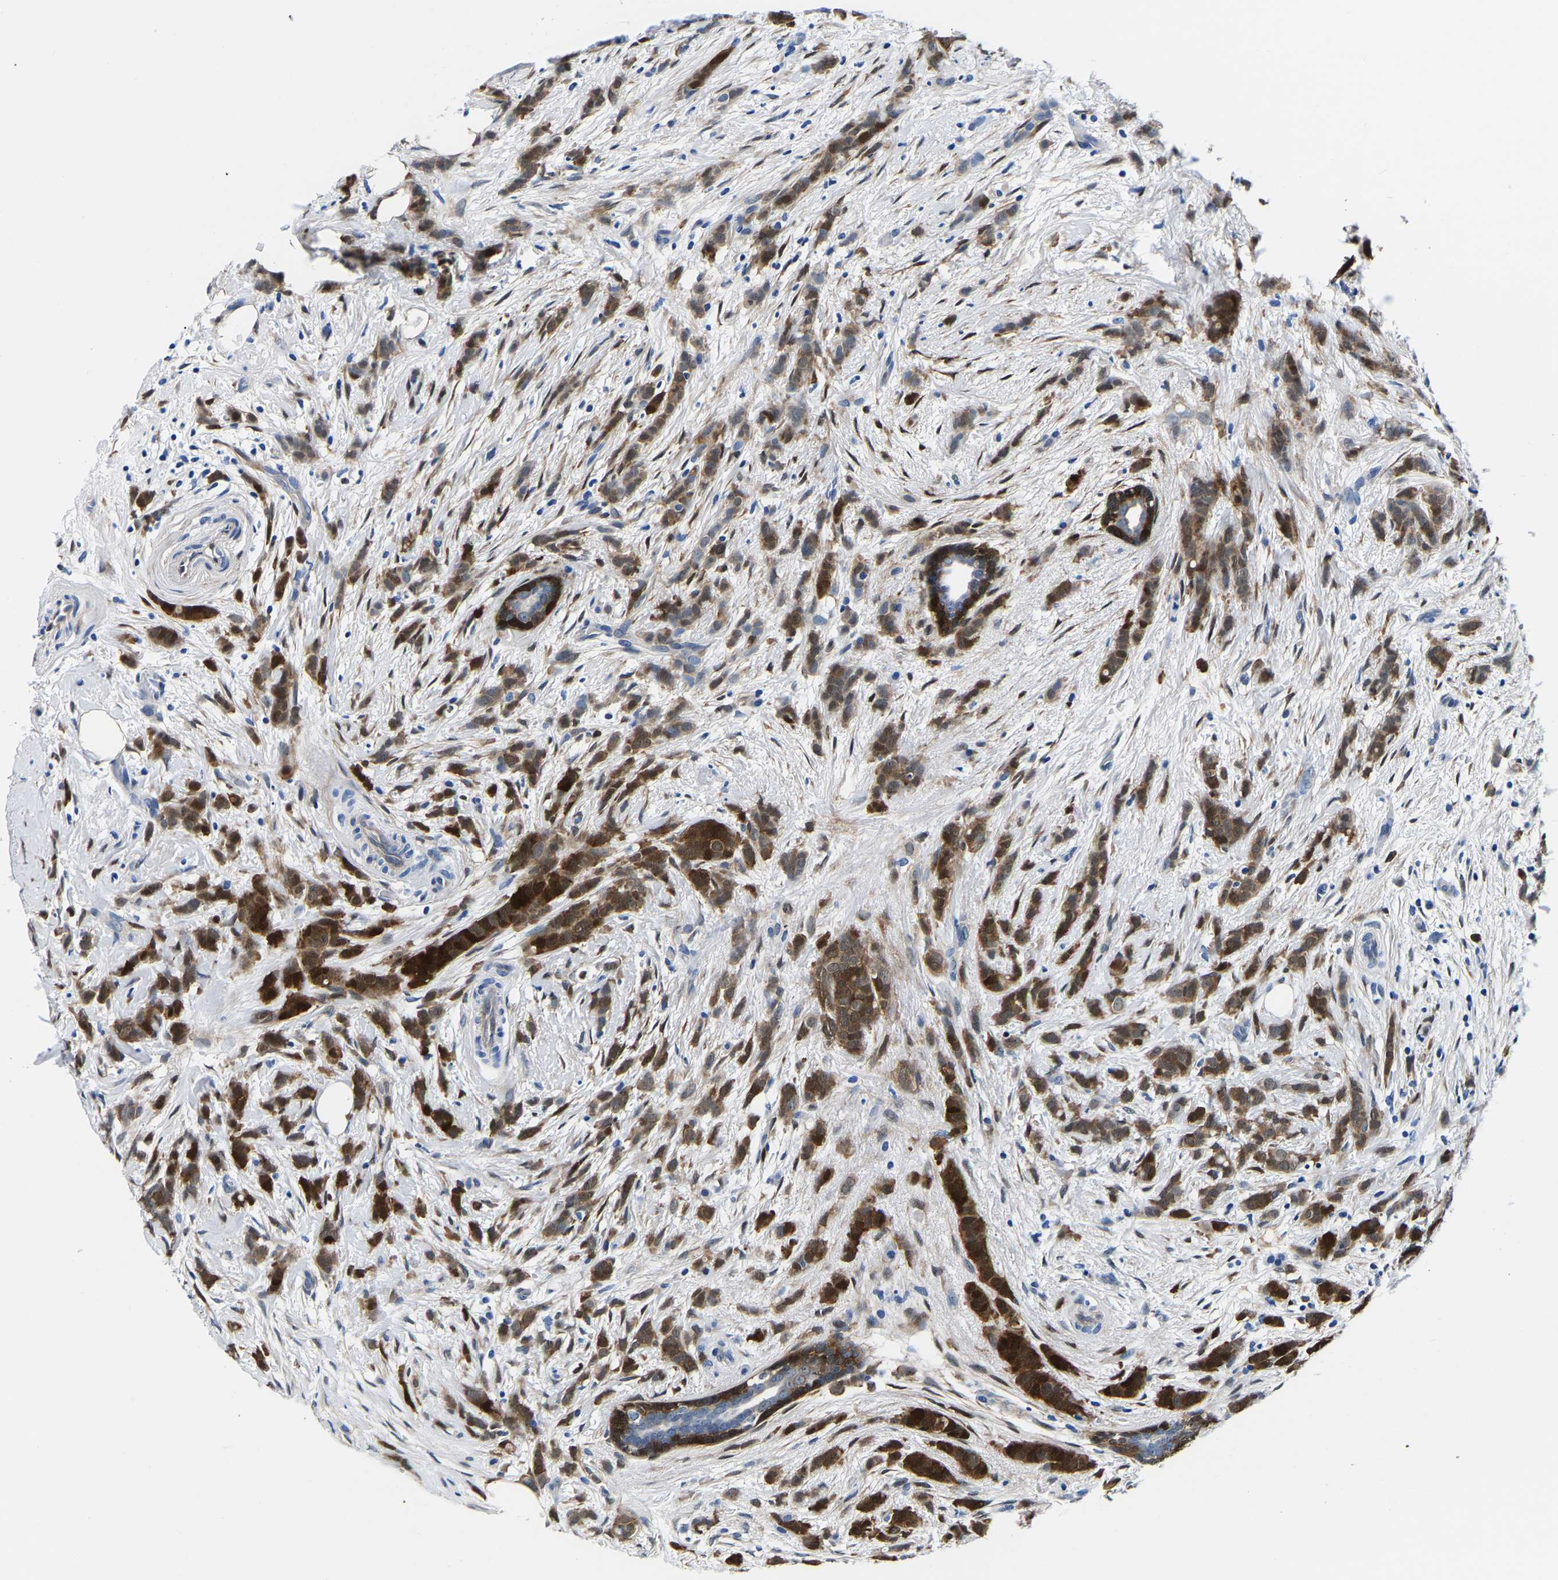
{"staining": {"intensity": "strong", "quantity": ">75%", "location": "cytoplasmic/membranous,nuclear"}, "tissue": "breast cancer", "cell_type": "Tumor cells", "image_type": "cancer", "snomed": [{"axis": "morphology", "description": "Lobular carcinoma, in situ"}, {"axis": "morphology", "description": "Lobular carcinoma"}, {"axis": "topography", "description": "Breast"}], "caption": "A high amount of strong cytoplasmic/membranous and nuclear expression is identified in approximately >75% of tumor cells in breast cancer (lobular carcinoma in situ) tissue.", "gene": "S100A13", "patient": {"sex": "female", "age": 41}}